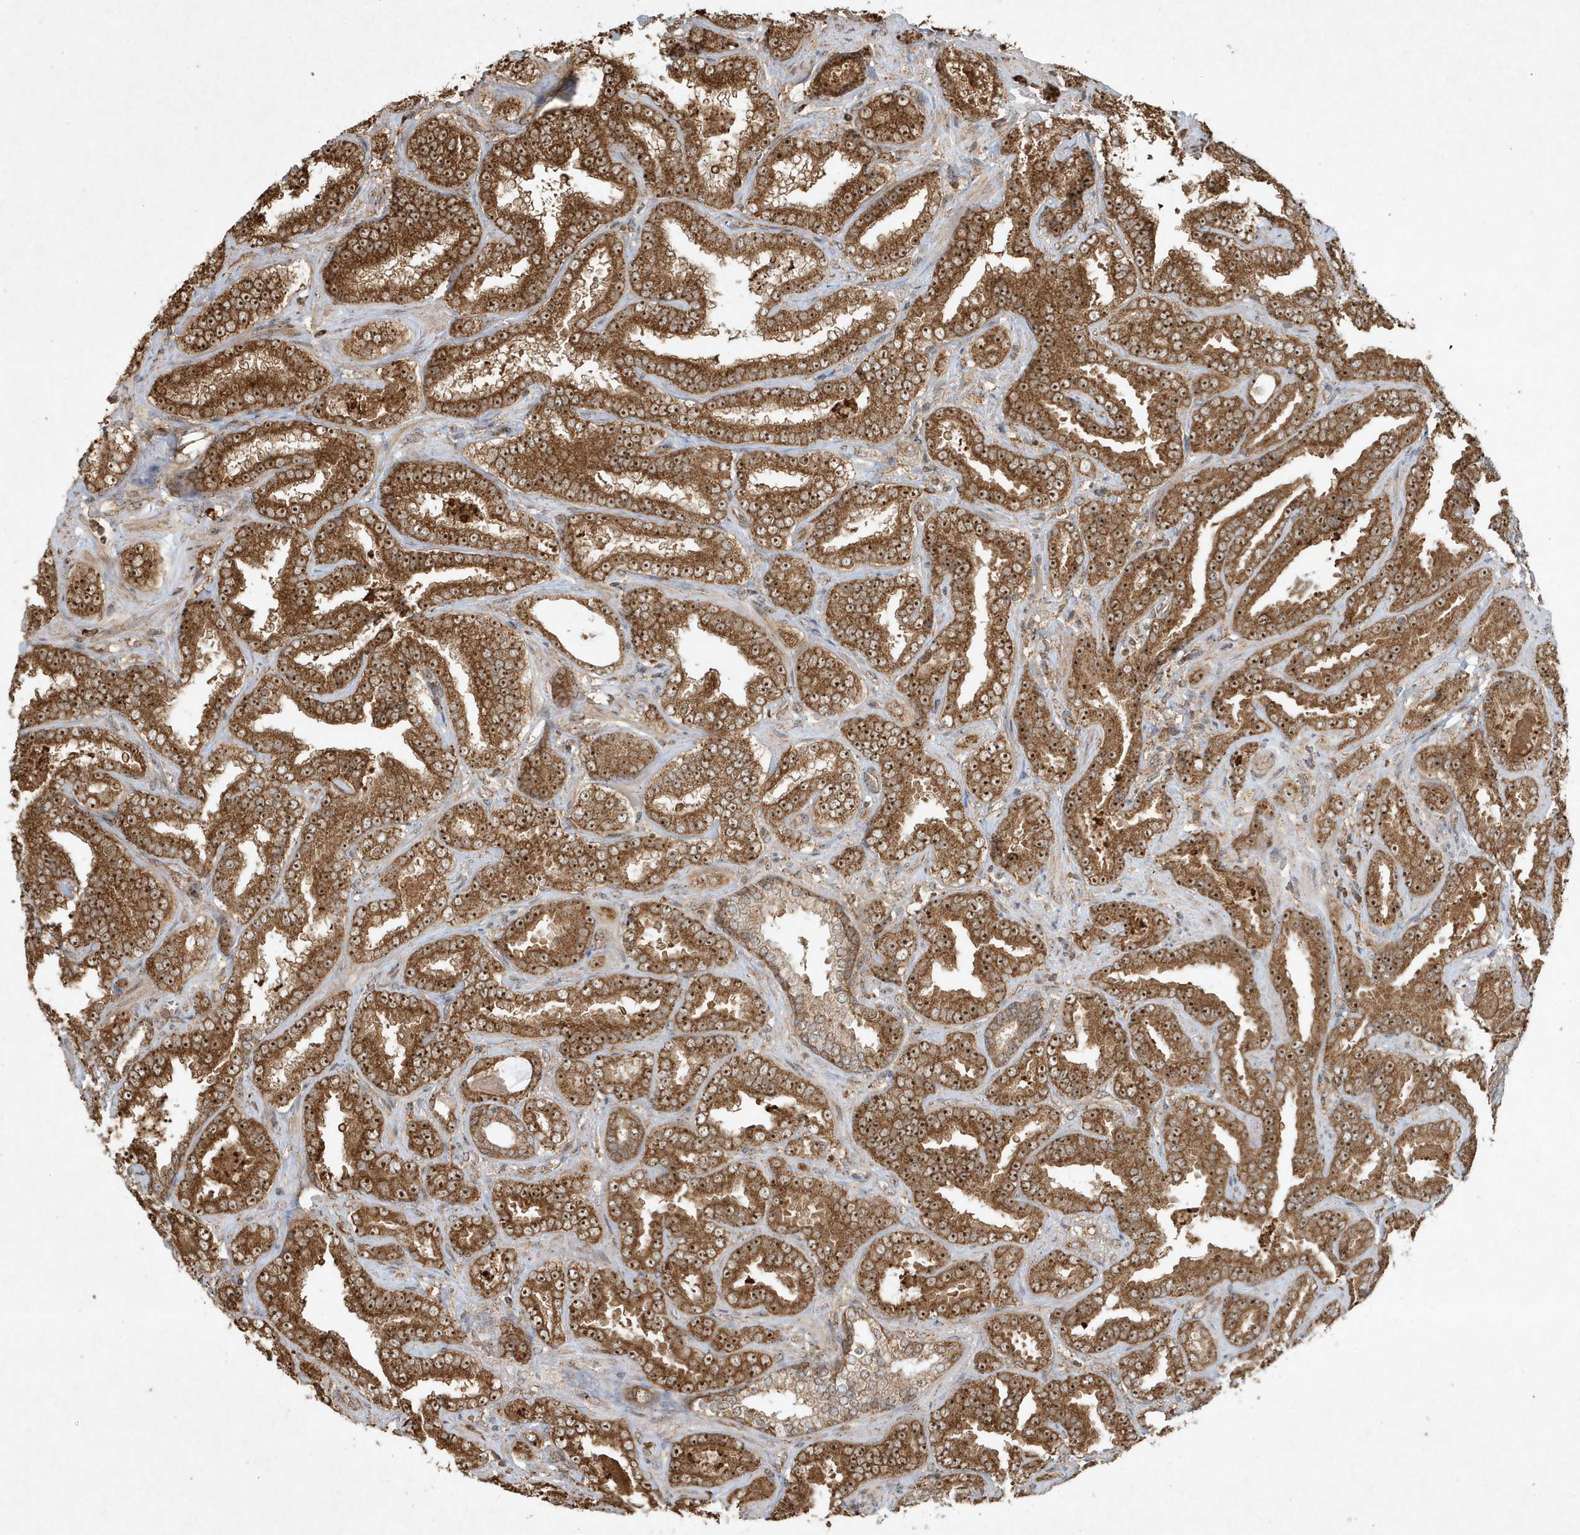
{"staining": {"intensity": "strong", "quantity": ">75%", "location": "cytoplasmic/membranous,nuclear"}, "tissue": "prostate cancer", "cell_type": "Tumor cells", "image_type": "cancer", "snomed": [{"axis": "morphology", "description": "Adenocarcinoma, Low grade"}, {"axis": "topography", "description": "Prostate"}], "caption": "A high-resolution photomicrograph shows immunohistochemistry staining of prostate cancer, which displays strong cytoplasmic/membranous and nuclear positivity in approximately >75% of tumor cells. The protein is shown in brown color, while the nuclei are stained blue.", "gene": "ABCB9", "patient": {"sex": "male", "age": 60}}